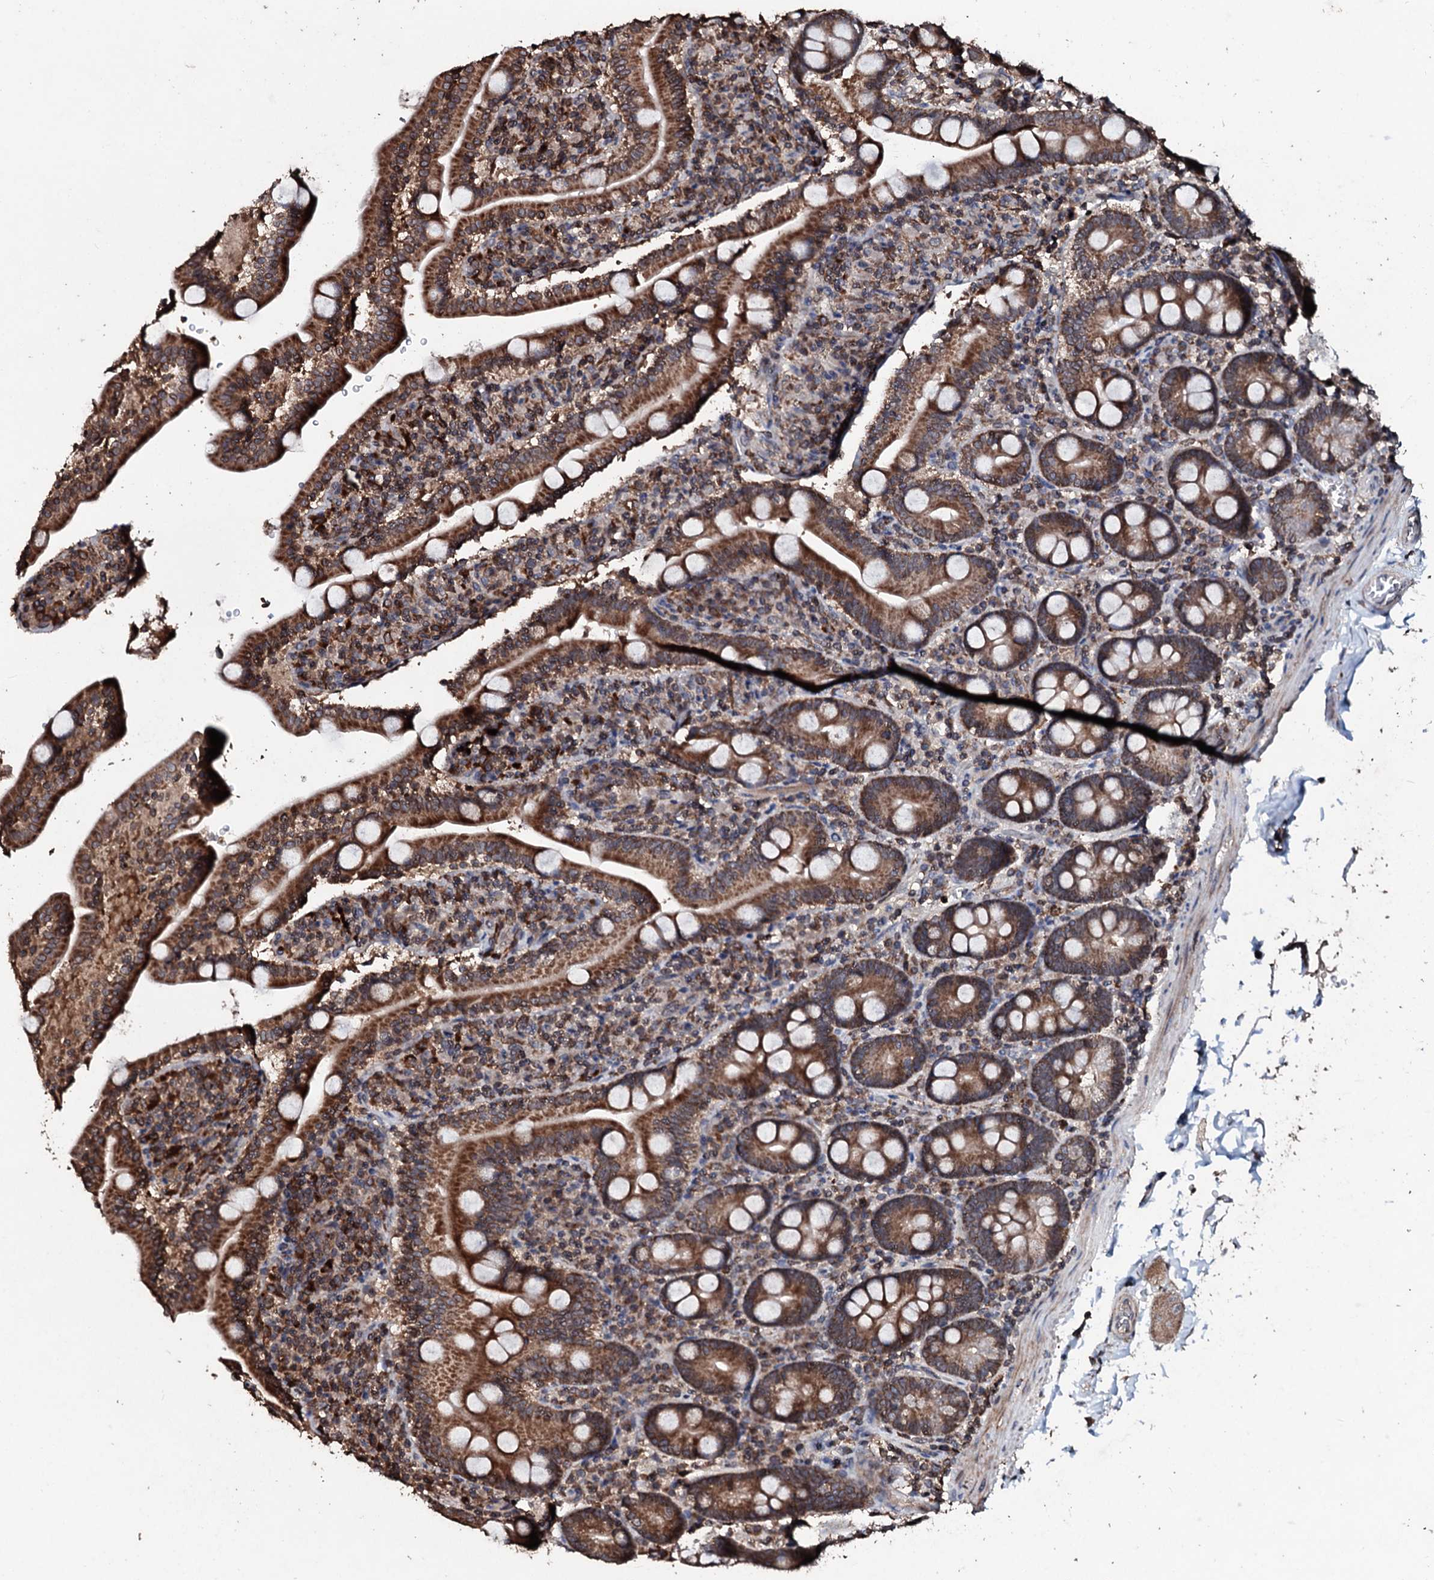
{"staining": {"intensity": "strong", "quantity": ">75%", "location": "cytoplasmic/membranous"}, "tissue": "duodenum", "cell_type": "Glandular cells", "image_type": "normal", "snomed": [{"axis": "morphology", "description": "Normal tissue, NOS"}, {"axis": "topography", "description": "Duodenum"}], "caption": "The photomicrograph shows immunohistochemical staining of unremarkable duodenum. There is strong cytoplasmic/membranous expression is present in about >75% of glandular cells. Using DAB (3,3'-diaminobenzidine) (brown) and hematoxylin (blue) stains, captured at high magnification using brightfield microscopy.", "gene": "SDHAF2", "patient": {"sex": "male", "age": 35}}